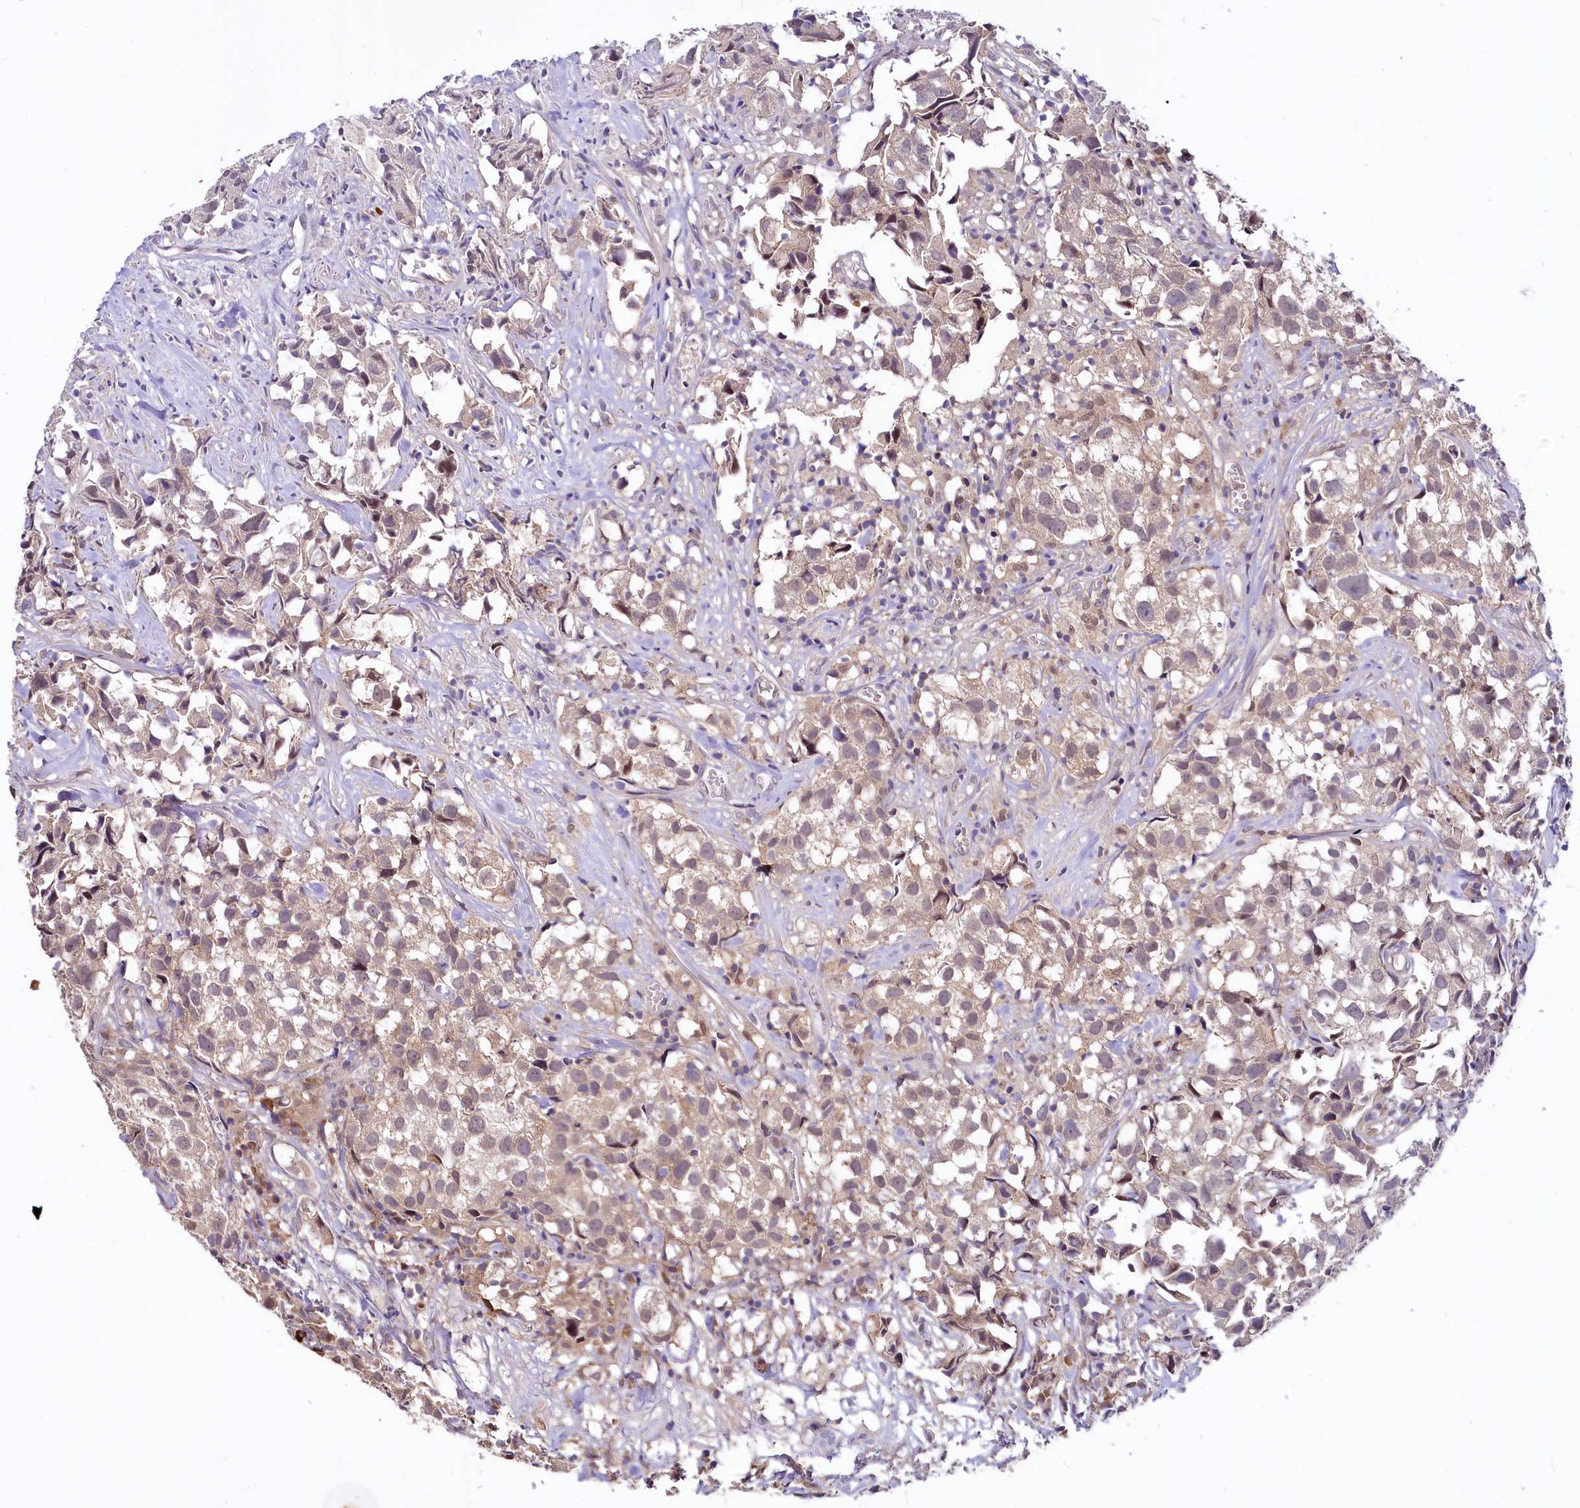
{"staining": {"intensity": "moderate", "quantity": "25%-75%", "location": "cytoplasmic/membranous"}, "tissue": "urothelial cancer", "cell_type": "Tumor cells", "image_type": "cancer", "snomed": [{"axis": "morphology", "description": "Urothelial carcinoma, High grade"}, {"axis": "topography", "description": "Urinary bladder"}], "caption": "Protein expression analysis of high-grade urothelial carcinoma shows moderate cytoplasmic/membranous positivity in about 25%-75% of tumor cells.", "gene": "UBE3A", "patient": {"sex": "female", "age": 75}}